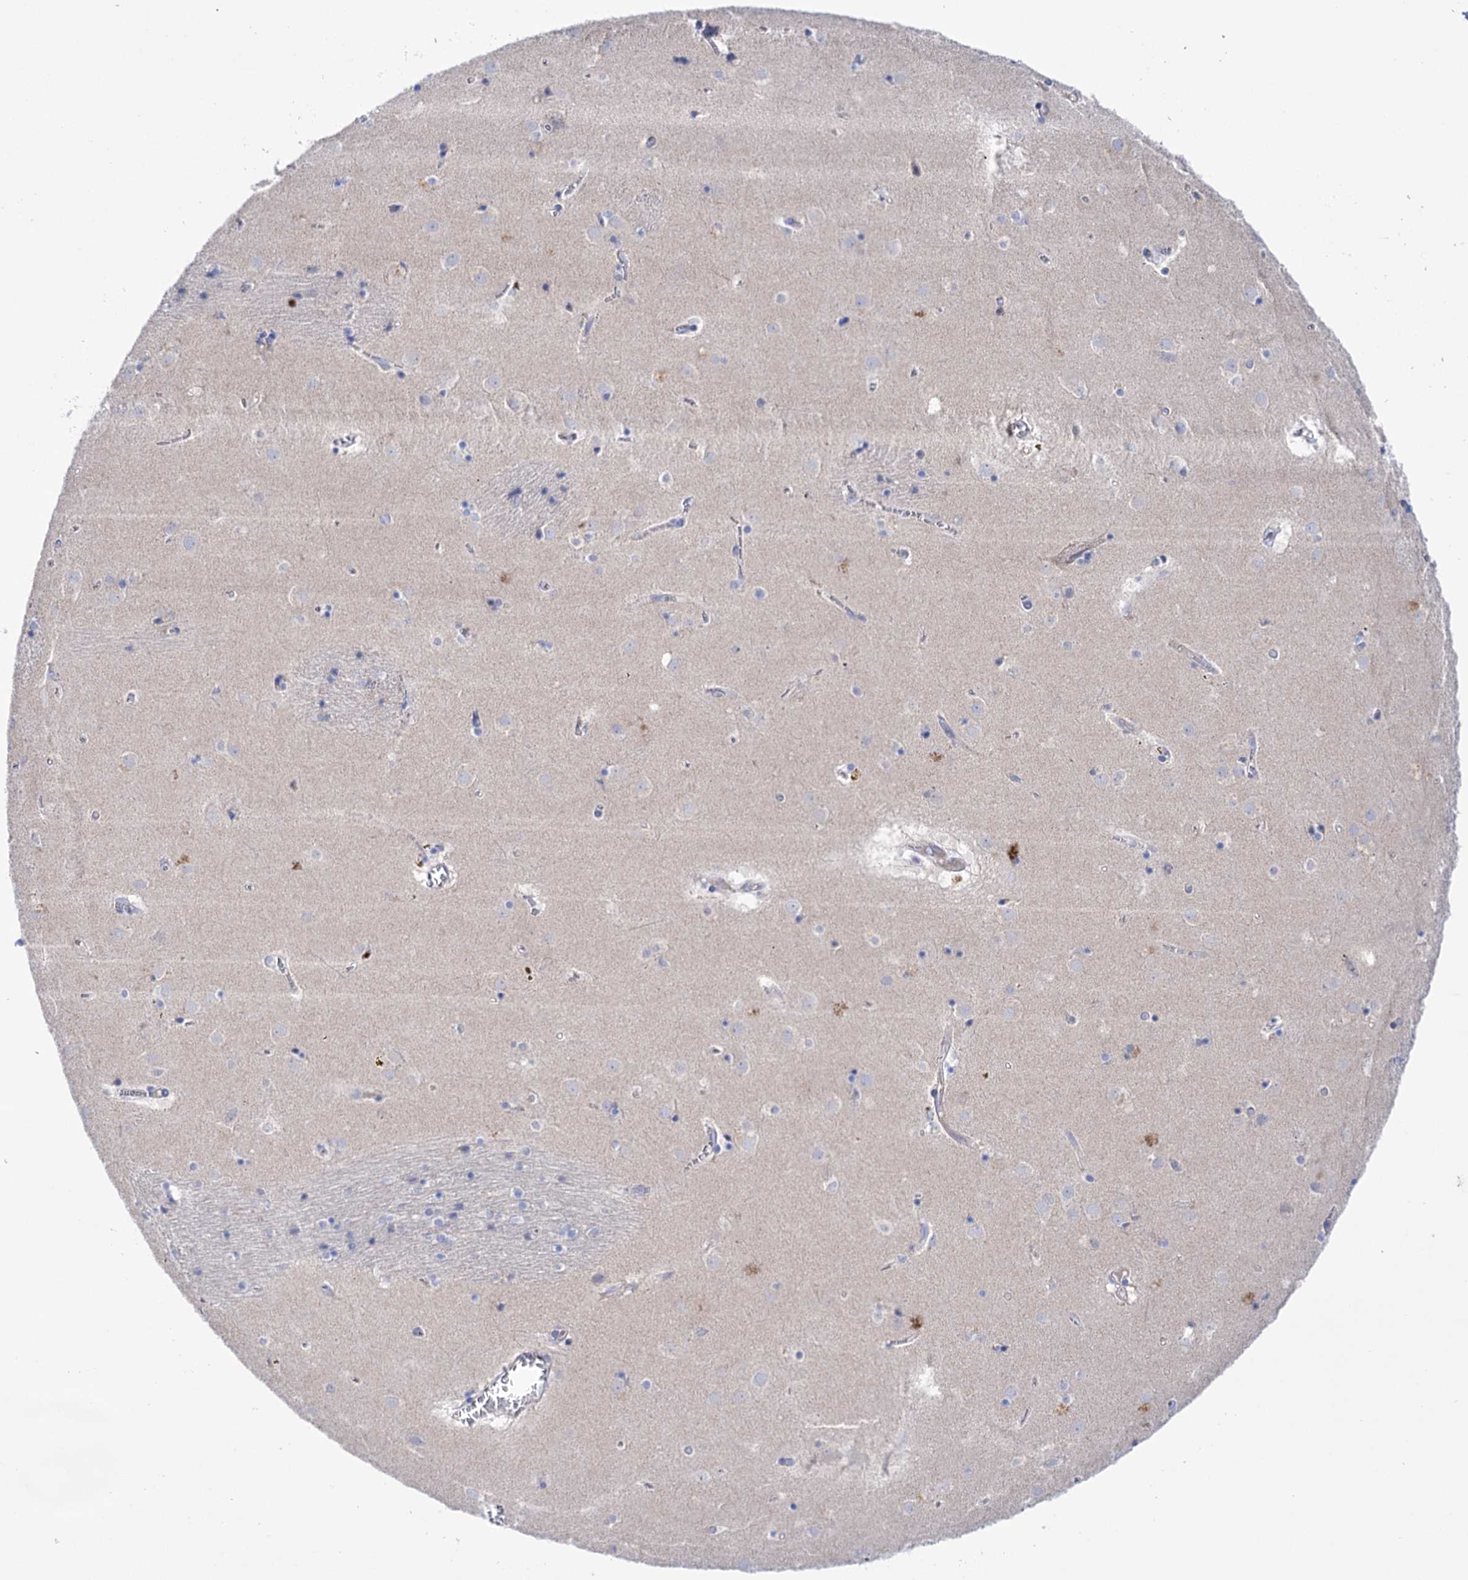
{"staining": {"intensity": "negative", "quantity": "none", "location": "none"}, "tissue": "caudate", "cell_type": "Glial cells", "image_type": "normal", "snomed": [{"axis": "morphology", "description": "Normal tissue, NOS"}, {"axis": "topography", "description": "Lateral ventricle wall"}], "caption": "Immunohistochemistry histopathology image of normal caudate: human caudate stained with DAB (3,3'-diaminobenzidine) displays no significant protein expression in glial cells.", "gene": "YARS2", "patient": {"sex": "male", "age": 70}}